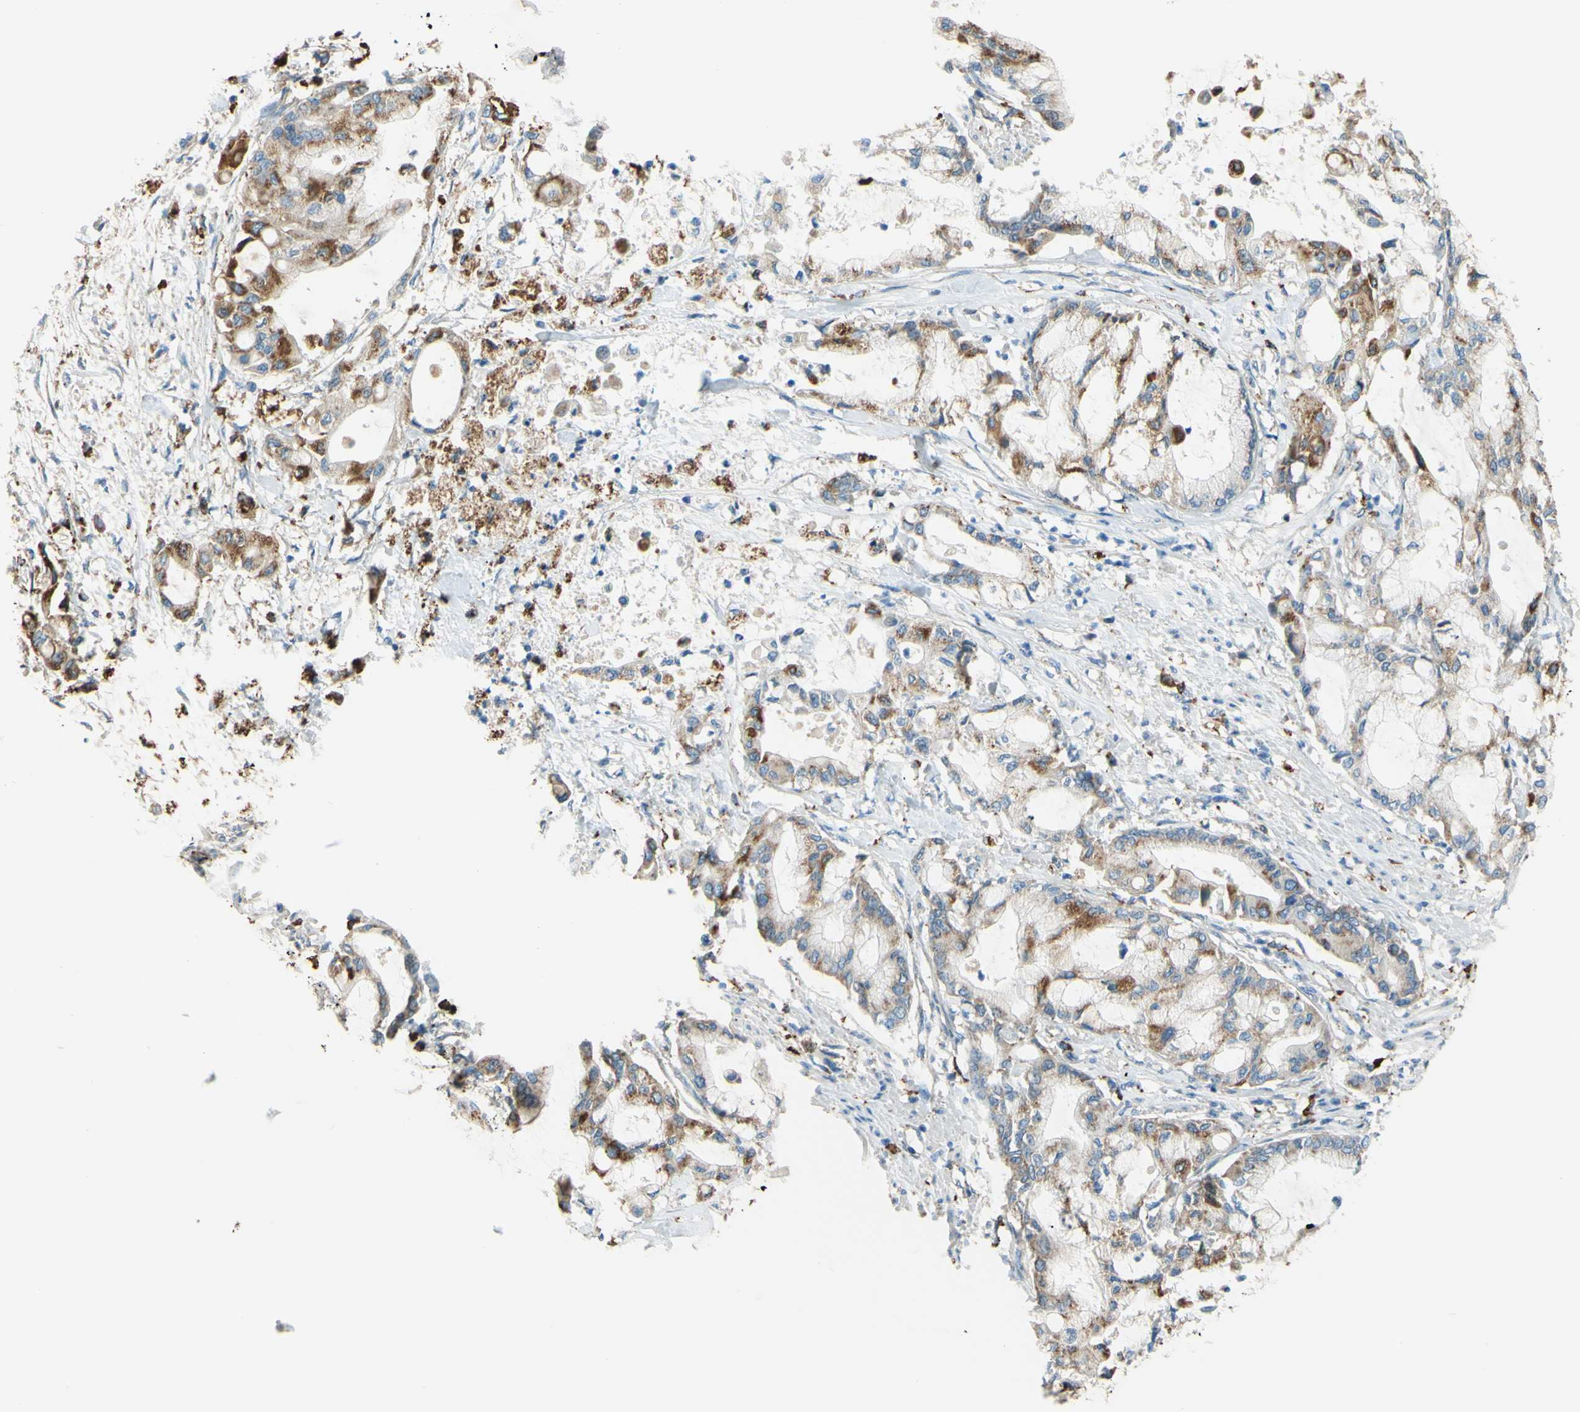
{"staining": {"intensity": "moderate", "quantity": ">75%", "location": "cytoplasmic/membranous"}, "tissue": "pancreatic cancer", "cell_type": "Tumor cells", "image_type": "cancer", "snomed": [{"axis": "morphology", "description": "Adenocarcinoma, NOS"}, {"axis": "morphology", "description": "Adenocarcinoma, metastatic, NOS"}, {"axis": "topography", "description": "Lymph node"}, {"axis": "topography", "description": "Pancreas"}, {"axis": "topography", "description": "Duodenum"}], "caption": "This image displays pancreatic cancer (adenocarcinoma) stained with immunohistochemistry to label a protein in brown. The cytoplasmic/membranous of tumor cells show moderate positivity for the protein. Nuclei are counter-stained blue.", "gene": "CTSD", "patient": {"sex": "female", "age": 64}}